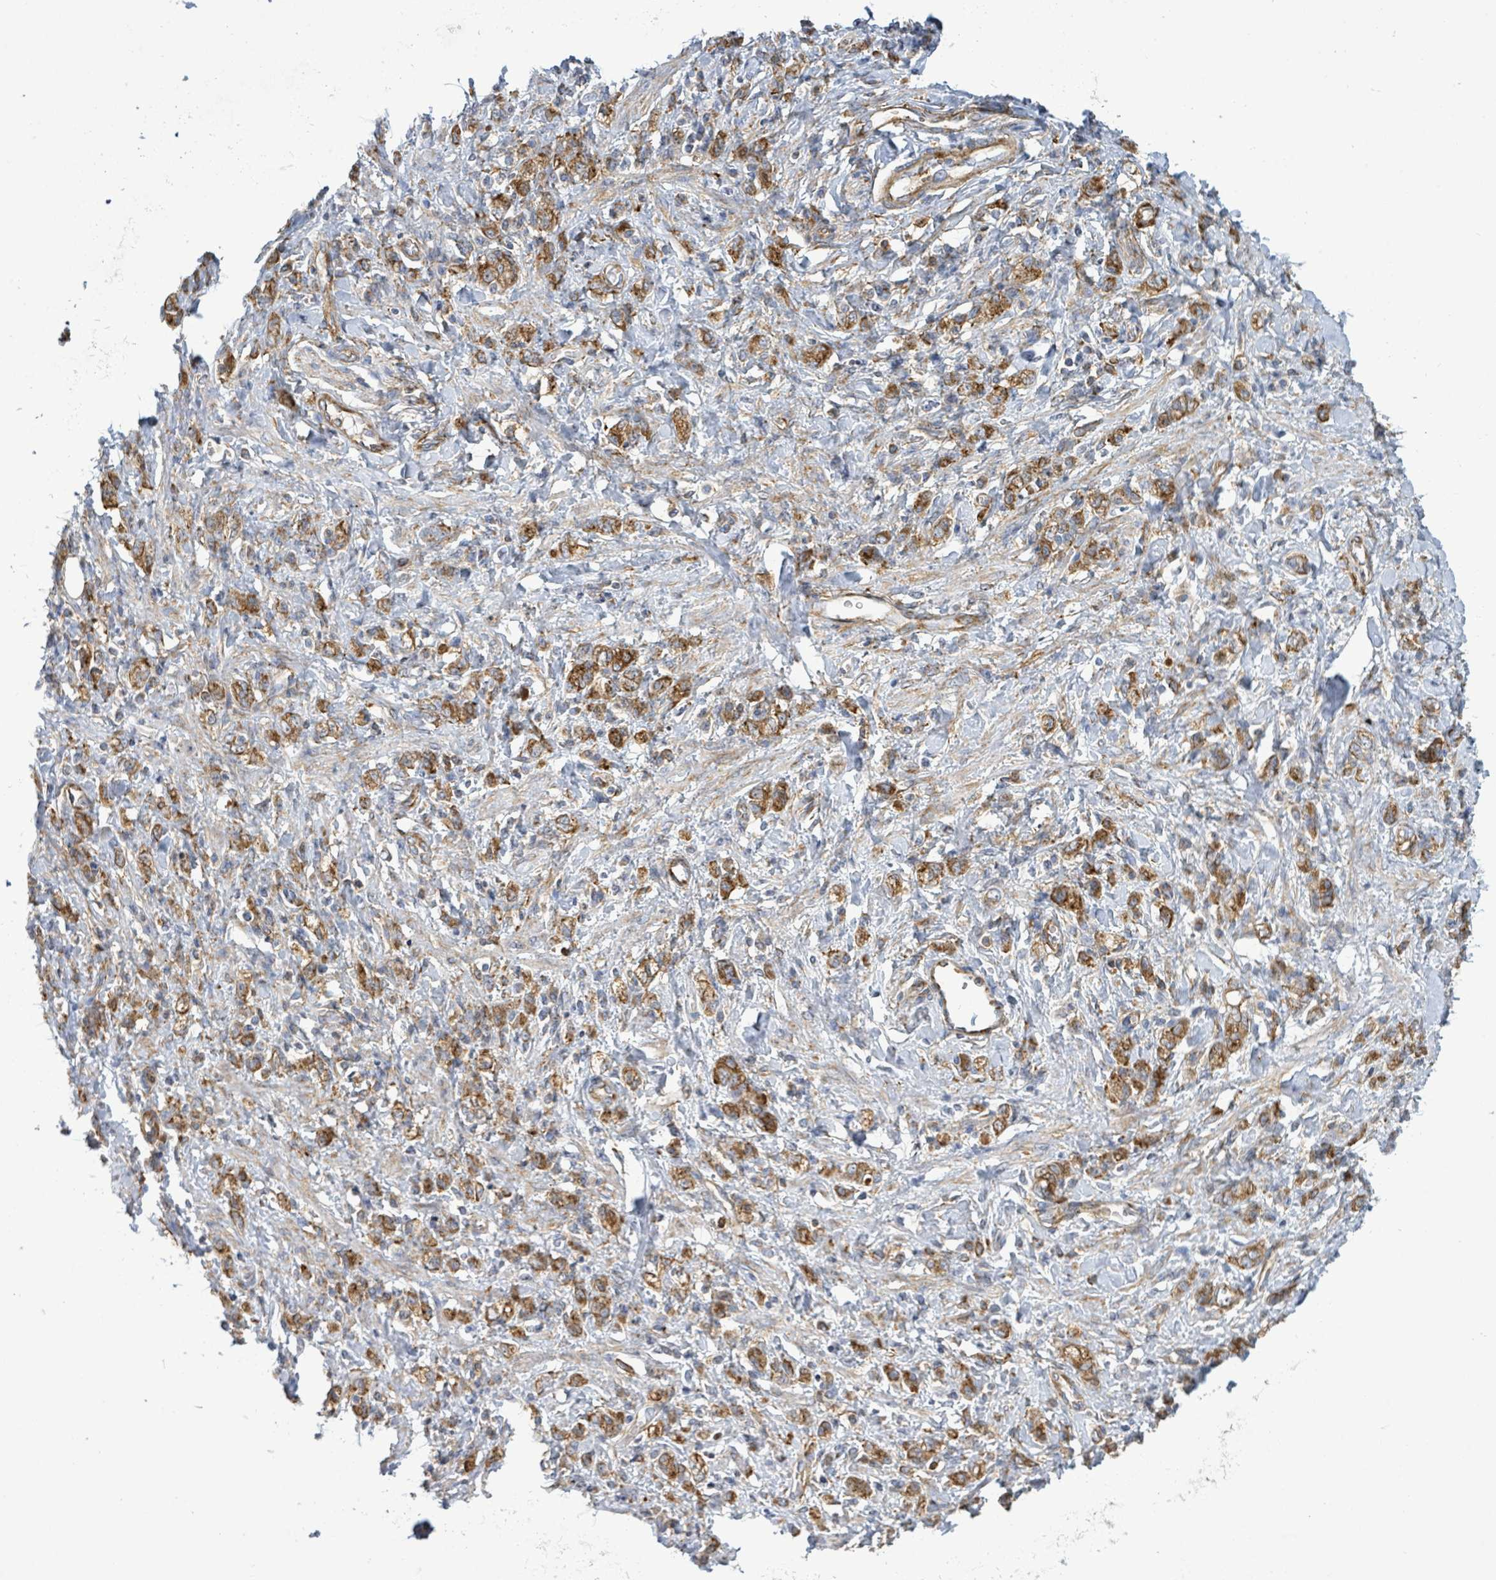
{"staining": {"intensity": "moderate", "quantity": ">75%", "location": "cytoplasmic/membranous"}, "tissue": "stomach cancer", "cell_type": "Tumor cells", "image_type": "cancer", "snomed": [{"axis": "morphology", "description": "Adenocarcinoma, NOS"}, {"axis": "topography", "description": "Stomach"}], "caption": "Adenocarcinoma (stomach) stained with DAB (3,3'-diaminobenzidine) IHC exhibits medium levels of moderate cytoplasmic/membranous staining in about >75% of tumor cells.", "gene": "EGFL7", "patient": {"sex": "male", "age": 77}}